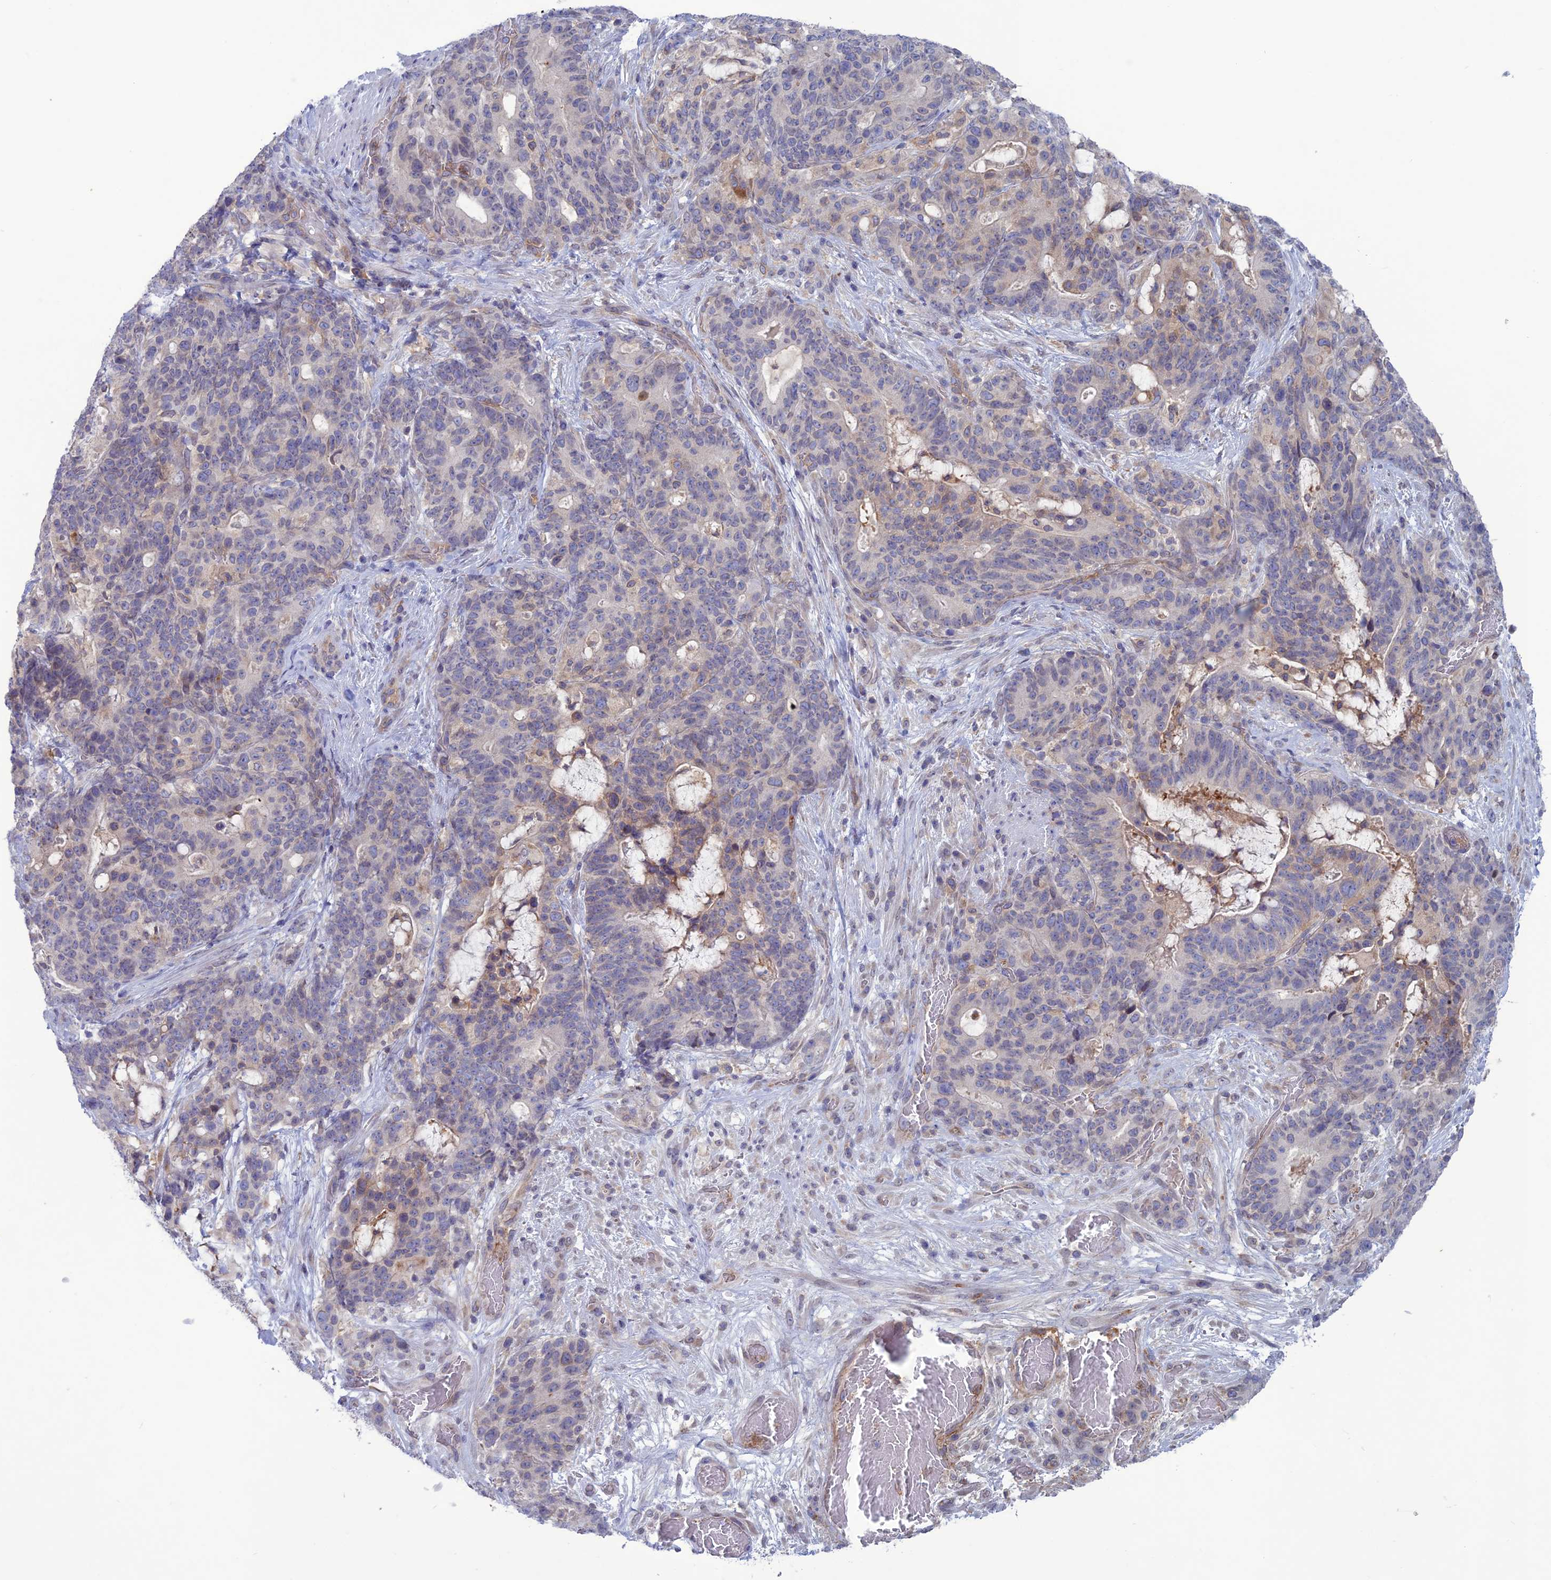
{"staining": {"intensity": "negative", "quantity": "none", "location": "none"}, "tissue": "stomach cancer", "cell_type": "Tumor cells", "image_type": "cancer", "snomed": [{"axis": "morphology", "description": "Normal tissue, NOS"}, {"axis": "morphology", "description": "Adenocarcinoma, NOS"}, {"axis": "topography", "description": "Stomach"}], "caption": "Adenocarcinoma (stomach) was stained to show a protein in brown. There is no significant staining in tumor cells. The staining was performed using DAB to visualize the protein expression in brown, while the nuclei were stained in blue with hematoxylin (Magnification: 20x).", "gene": "WDR46", "patient": {"sex": "female", "age": 64}}